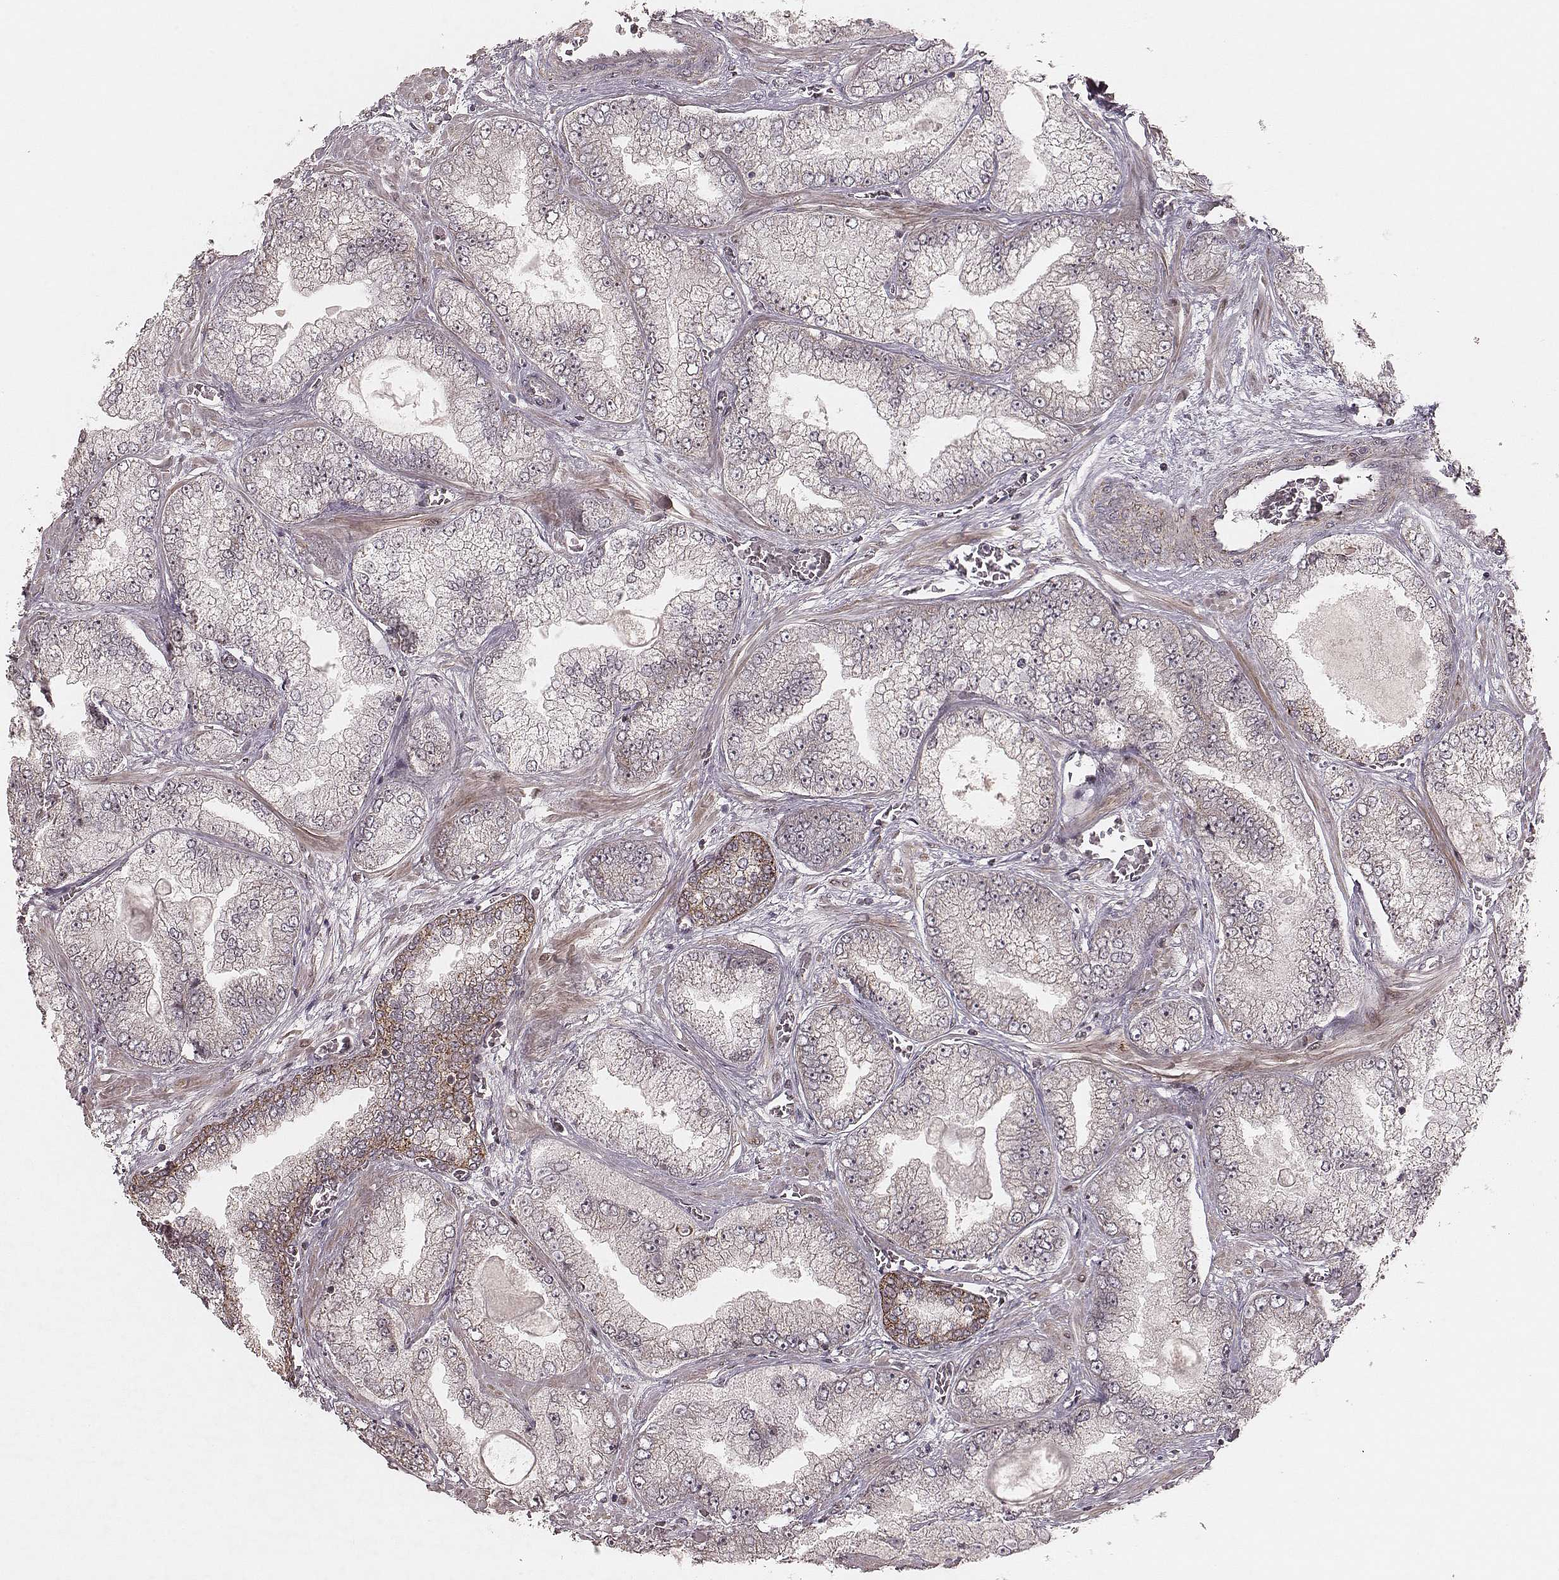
{"staining": {"intensity": "weak", "quantity": ">75%", "location": "cytoplasmic/membranous"}, "tissue": "prostate cancer", "cell_type": "Tumor cells", "image_type": "cancer", "snomed": [{"axis": "morphology", "description": "Adenocarcinoma, Low grade"}, {"axis": "topography", "description": "Prostate"}], "caption": "Immunohistochemical staining of prostate cancer (low-grade adenocarcinoma) demonstrates low levels of weak cytoplasmic/membranous protein staining in approximately >75% of tumor cells.", "gene": "NDUFA7", "patient": {"sex": "male", "age": 57}}